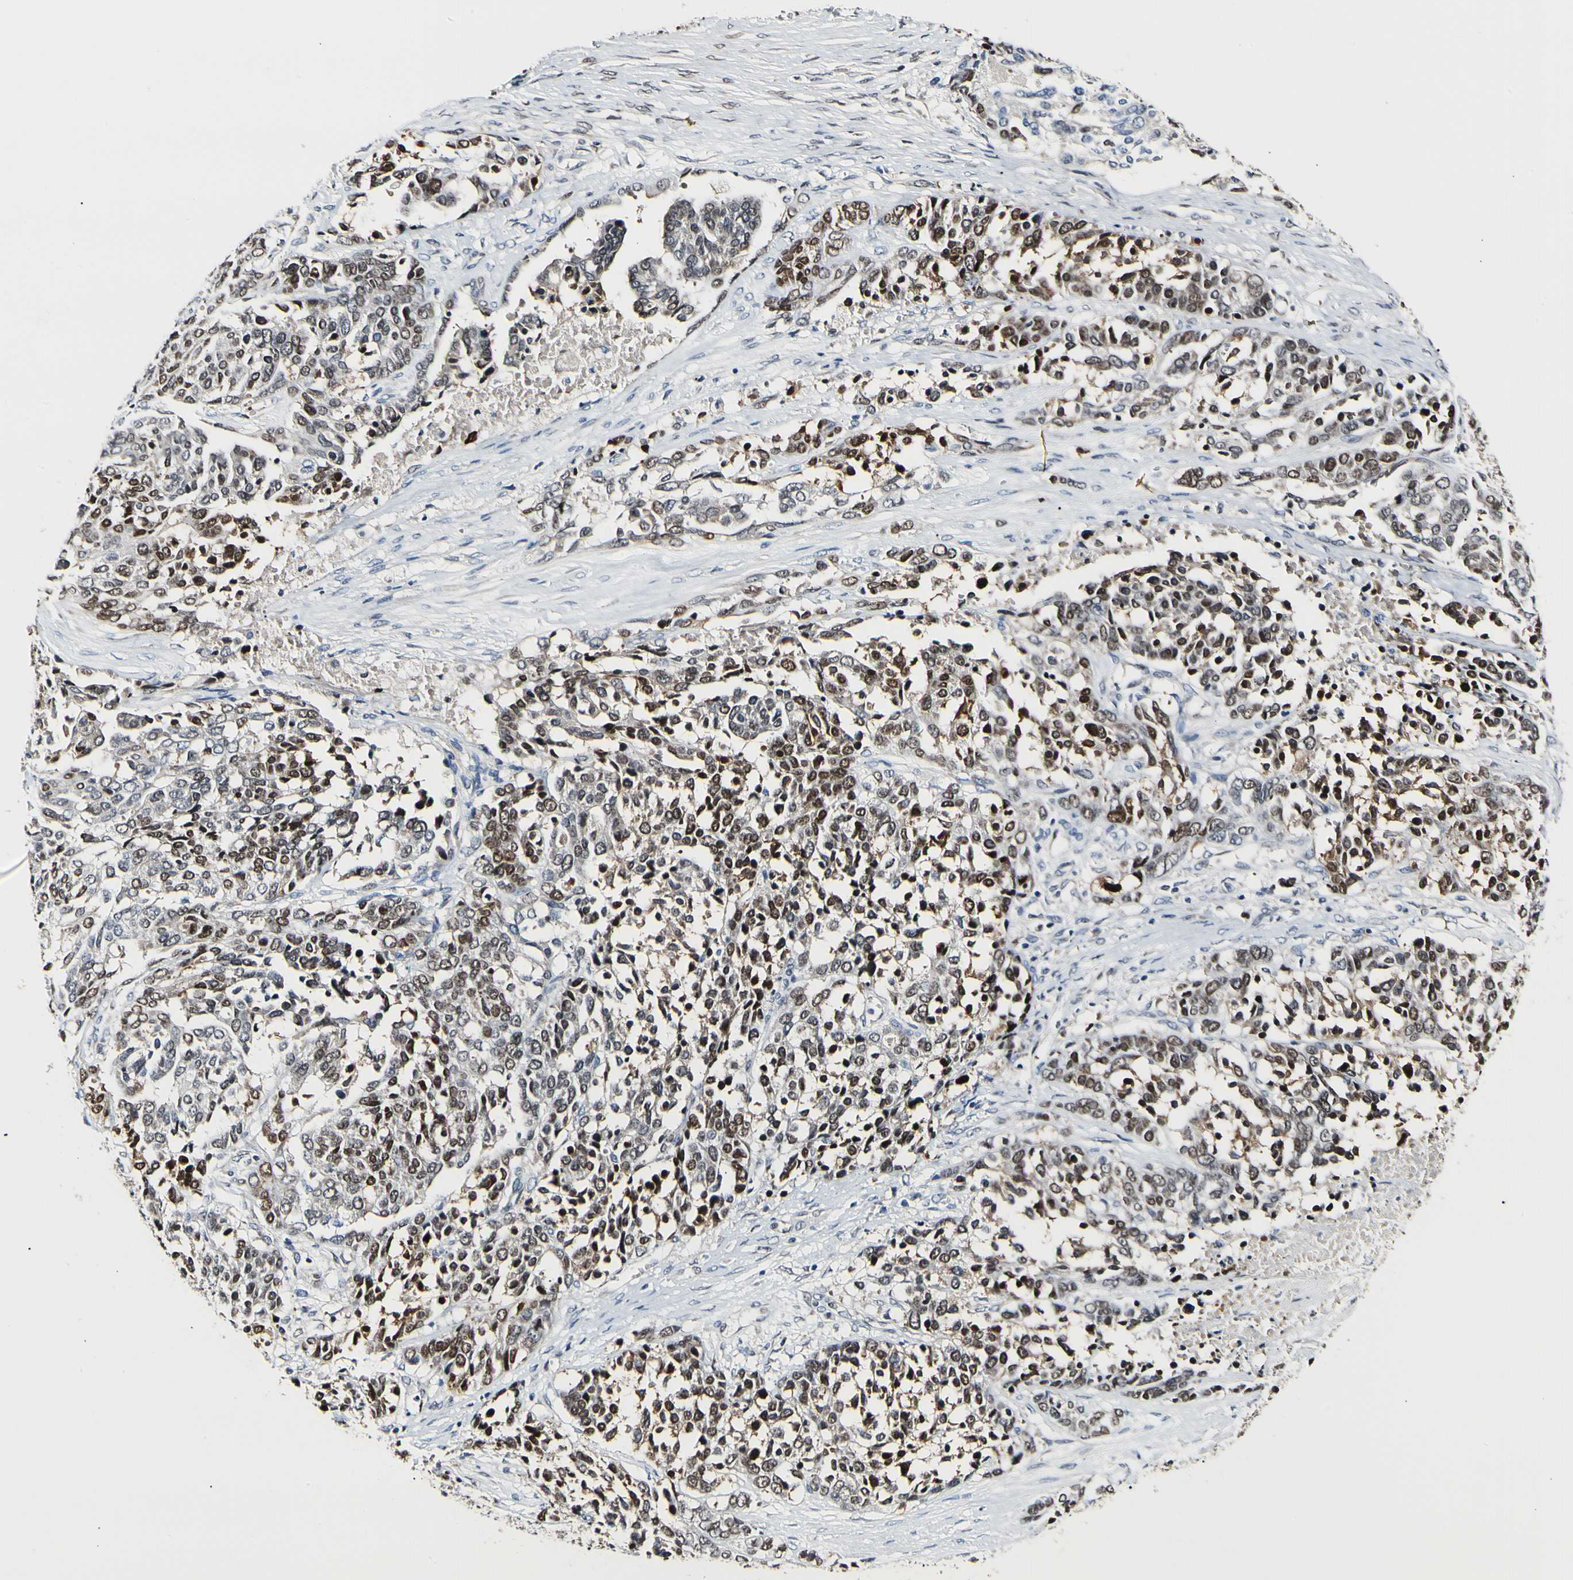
{"staining": {"intensity": "moderate", "quantity": "25%-75%", "location": "nuclear"}, "tissue": "ovarian cancer", "cell_type": "Tumor cells", "image_type": "cancer", "snomed": [{"axis": "morphology", "description": "Cystadenocarcinoma, serous, NOS"}, {"axis": "topography", "description": "Ovary"}], "caption": "This histopathology image demonstrates ovarian cancer stained with immunohistochemistry to label a protein in brown. The nuclear of tumor cells show moderate positivity for the protein. Nuclei are counter-stained blue.", "gene": "NFIA", "patient": {"sex": "female", "age": 44}}